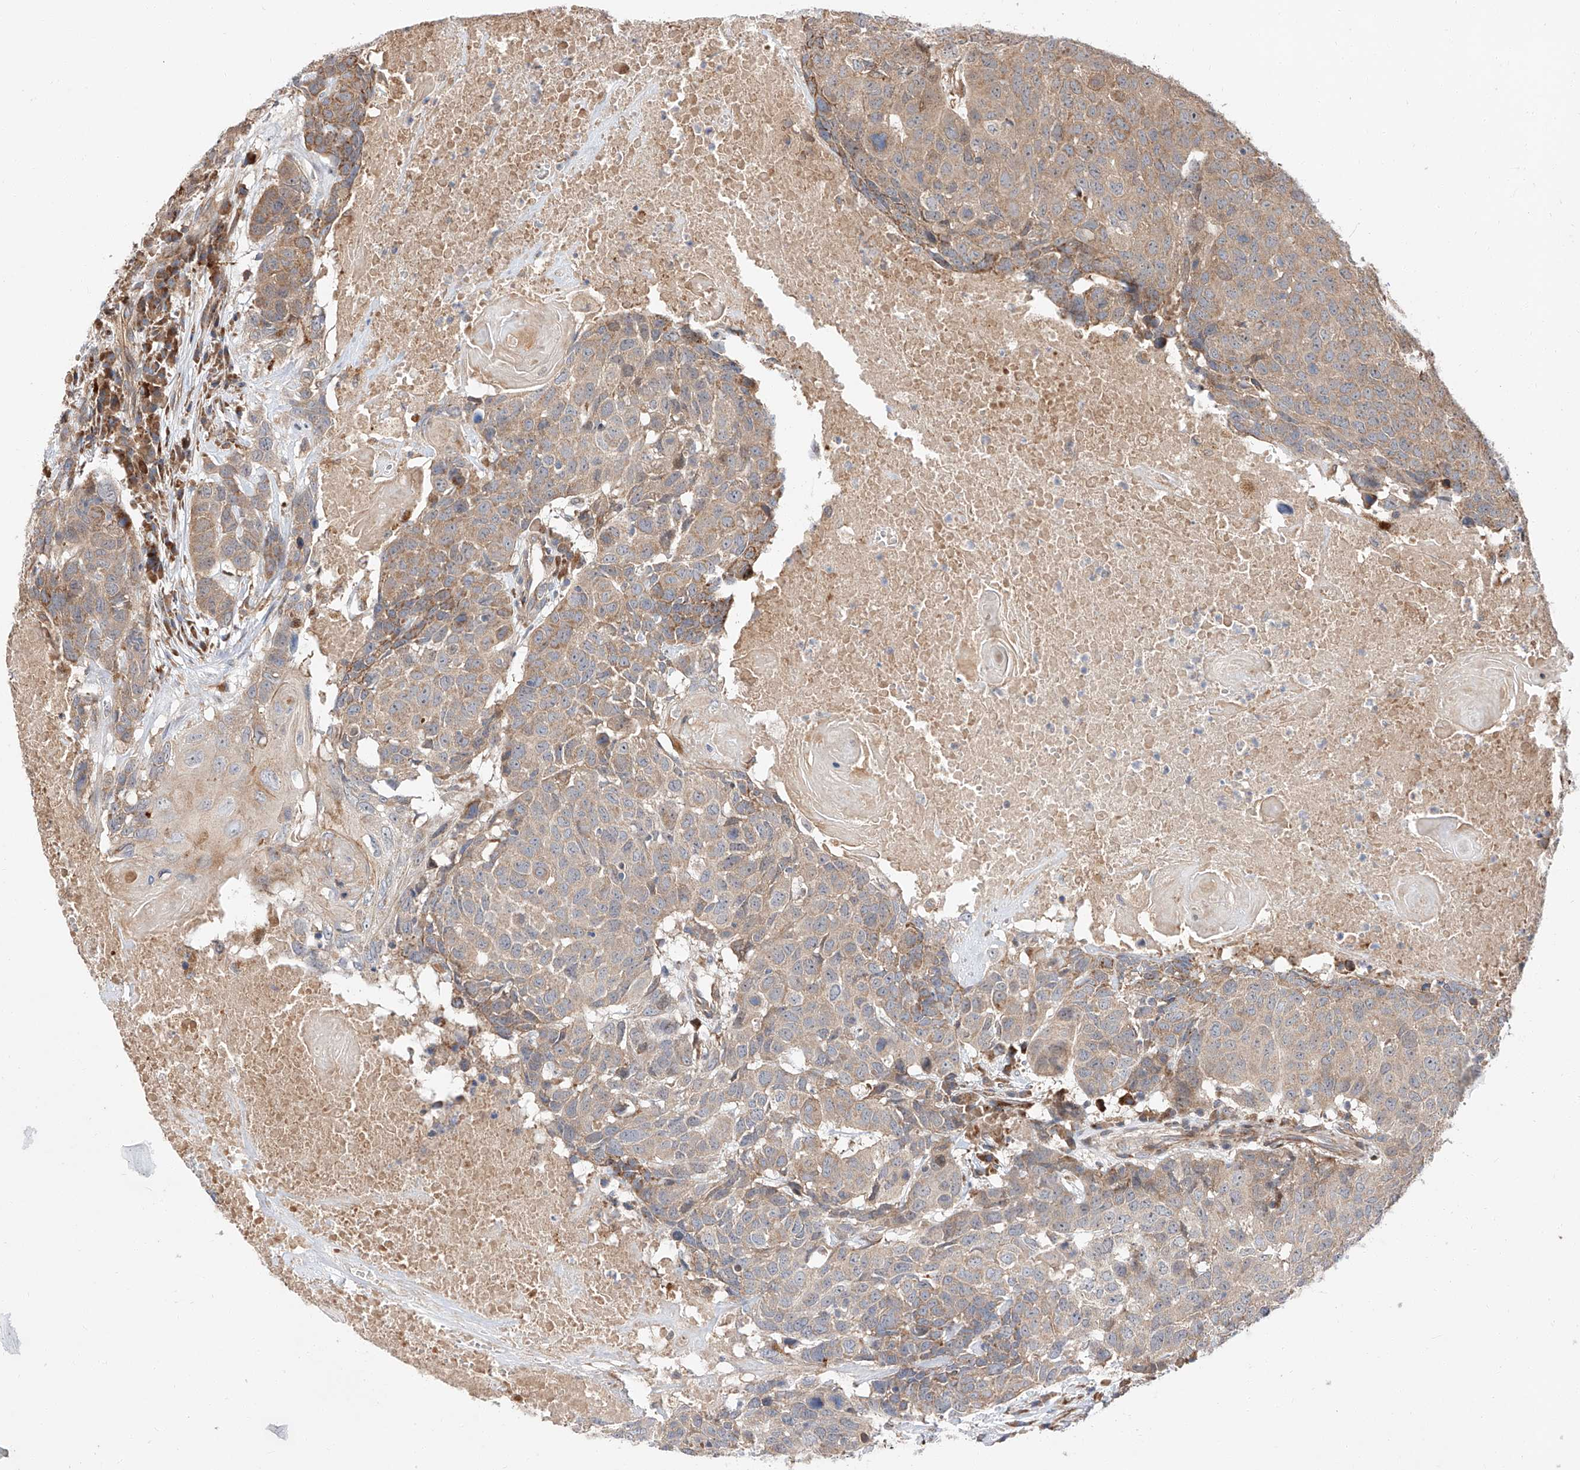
{"staining": {"intensity": "weak", "quantity": "25%-75%", "location": "cytoplasmic/membranous"}, "tissue": "head and neck cancer", "cell_type": "Tumor cells", "image_type": "cancer", "snomed": [{"axis": "morphology", "description": "Squamous cell carcinoma, NOS"}, {"axis": "topography", "description": "Head-Neck"}], "caption": "Protein staining of head and neck cancer tissue demonstrates weak cytoplasmic/membranous positivity in about 25%-75% of tumor cells. Immunohistochemistry stains the protein of interest in brown and the nuclei are stained blue.", "gene": "DIRAS3", "patient": {"sex": "male", "age": 66}}